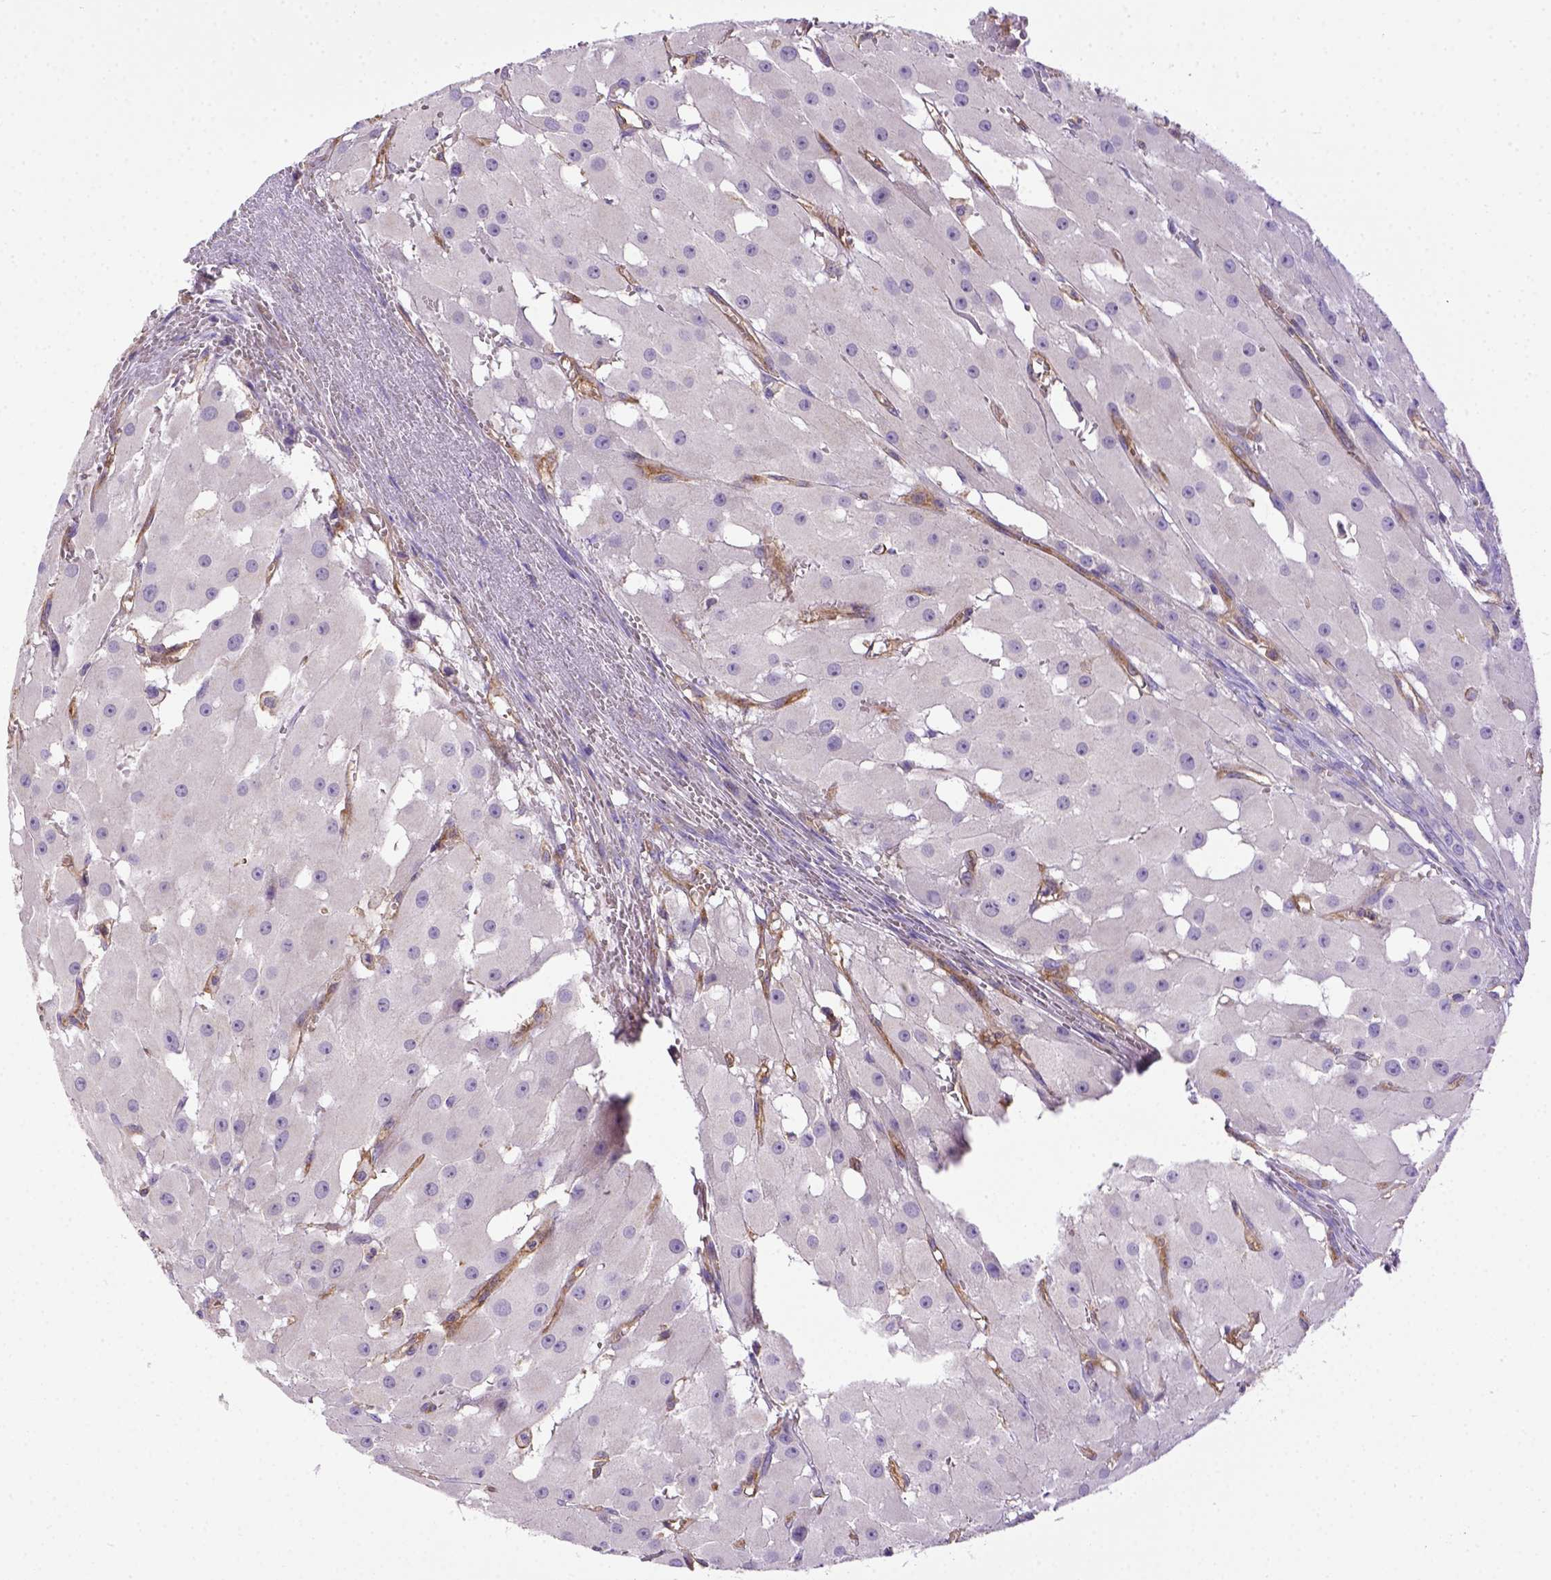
{"staining": {"intensity": "negative", "quantity": "none", "location": "none"}, "tissue": "ovary", "cell_type": "Ovarian stroma cells", "image_type": "normal", "snomed": [{"axis": "morphology", "description": "Normal tissue, NOS"}, {"axis": "topography", "description": "Ovary"}], "caption": "An IHC image of unremarkable ovary is shown. There is no staining in ovarian stroma cells of ovary.", "gene": "CD40", "patient": {"sex": "female", "age": 37}}